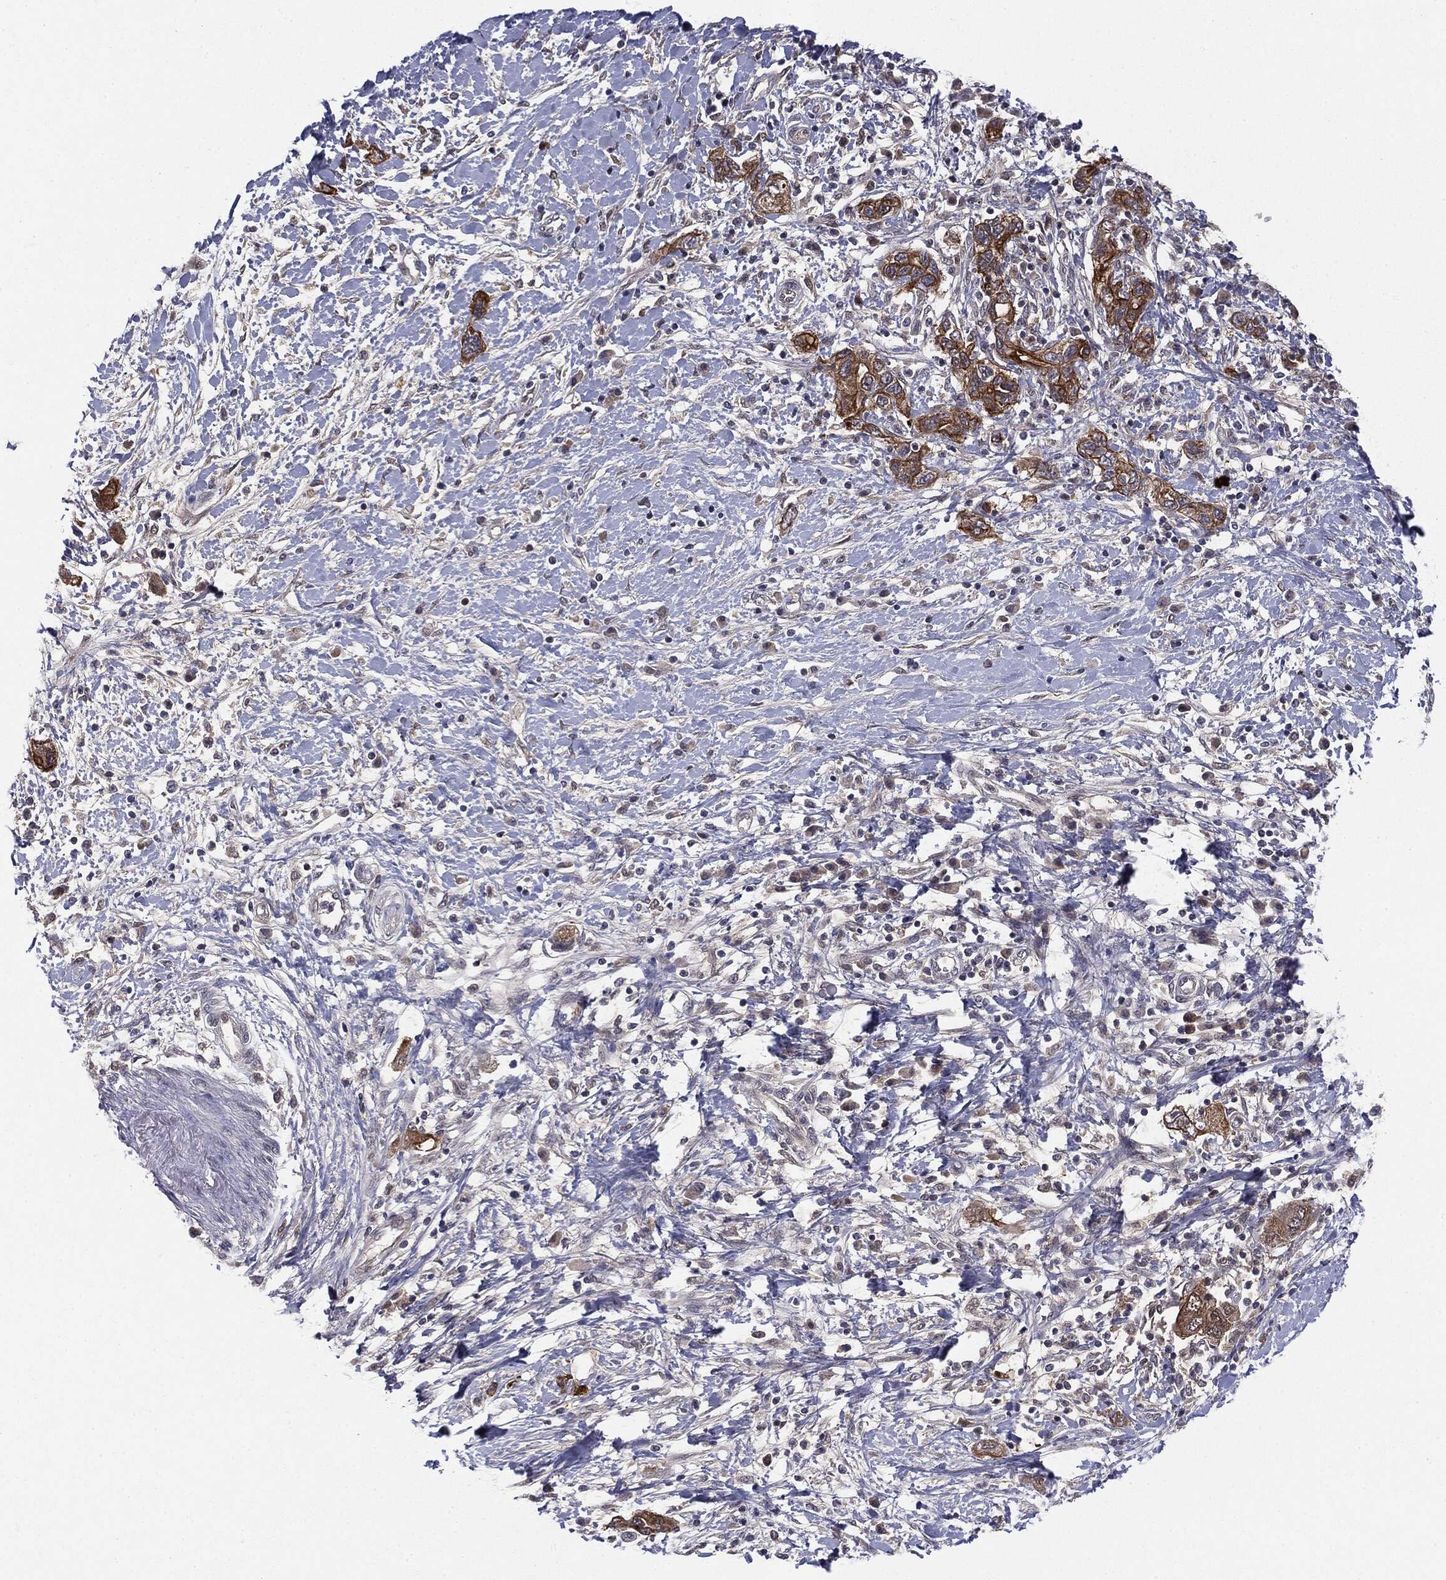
{"staining": {"intensity": "moderate", "quantity": "25%-75%", "location": "cytoplasmic/membranous"}, "tissue": "pancreatic cancer", "cell_type": "Tumor cells", "image_type": "cancer", "snomed": [{"axis": "morphology", "description": "Adenocarcinoma, NOS"}, {"axis": "topography", "description": "Pancreas"}], "caption": "Immunohistochemical staining of human pancreatic cancer (adenocarcinoma) exhibits medium levels of moderate cytoplasmic/membranous protein positivity in about 25%-75% of tumor cells. The staining is performed using DAB (3,3'-diaminobenzidine) brown chromogen to label protein expression. The nuclei are counter-stained blue using hematoxylin.", "gene": "KRT7", "patient": {"sex": "female", "age": 73}}